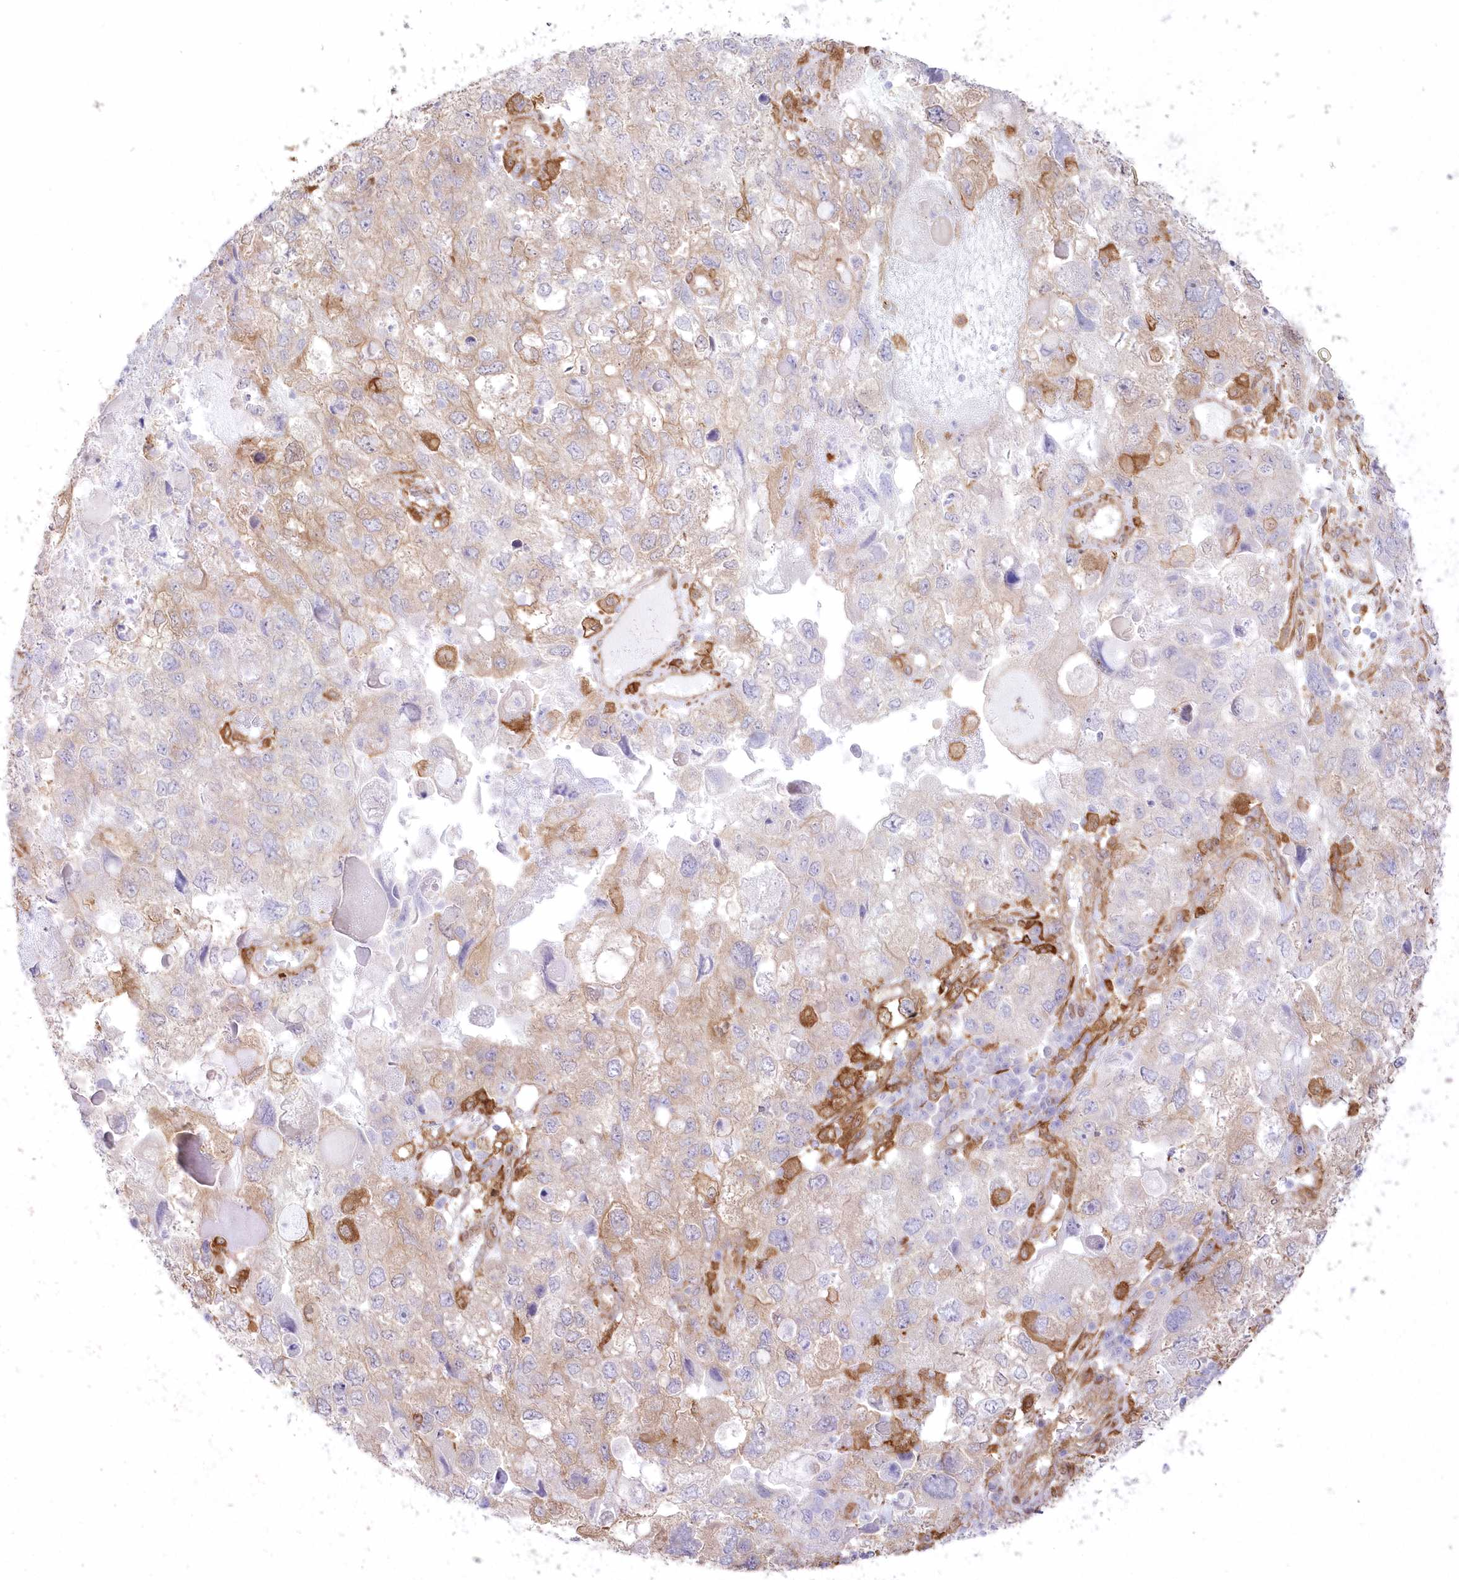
{"staining": {"intensity": "moderate", "quantity": "<25%", "location": "cytoplasmic/membranous"}, "tissue": "endometrial cancer", "cell_type": "Tumor cells", "image_type": "cancer", "snomed": [{"axis": "morphology", "description": "Adenocarcinoma, NOS"}, {"axis": "topography", "description": "Endometrium"}], "caption": "IHC of human endometrial adenocarcinoma displays low levels of moderate cytoplasmic/membranous staining in approximately <25% of tumor cells.", "gene": "SH3PXD2B", "patient": {"sex": "female", "age": 49}}